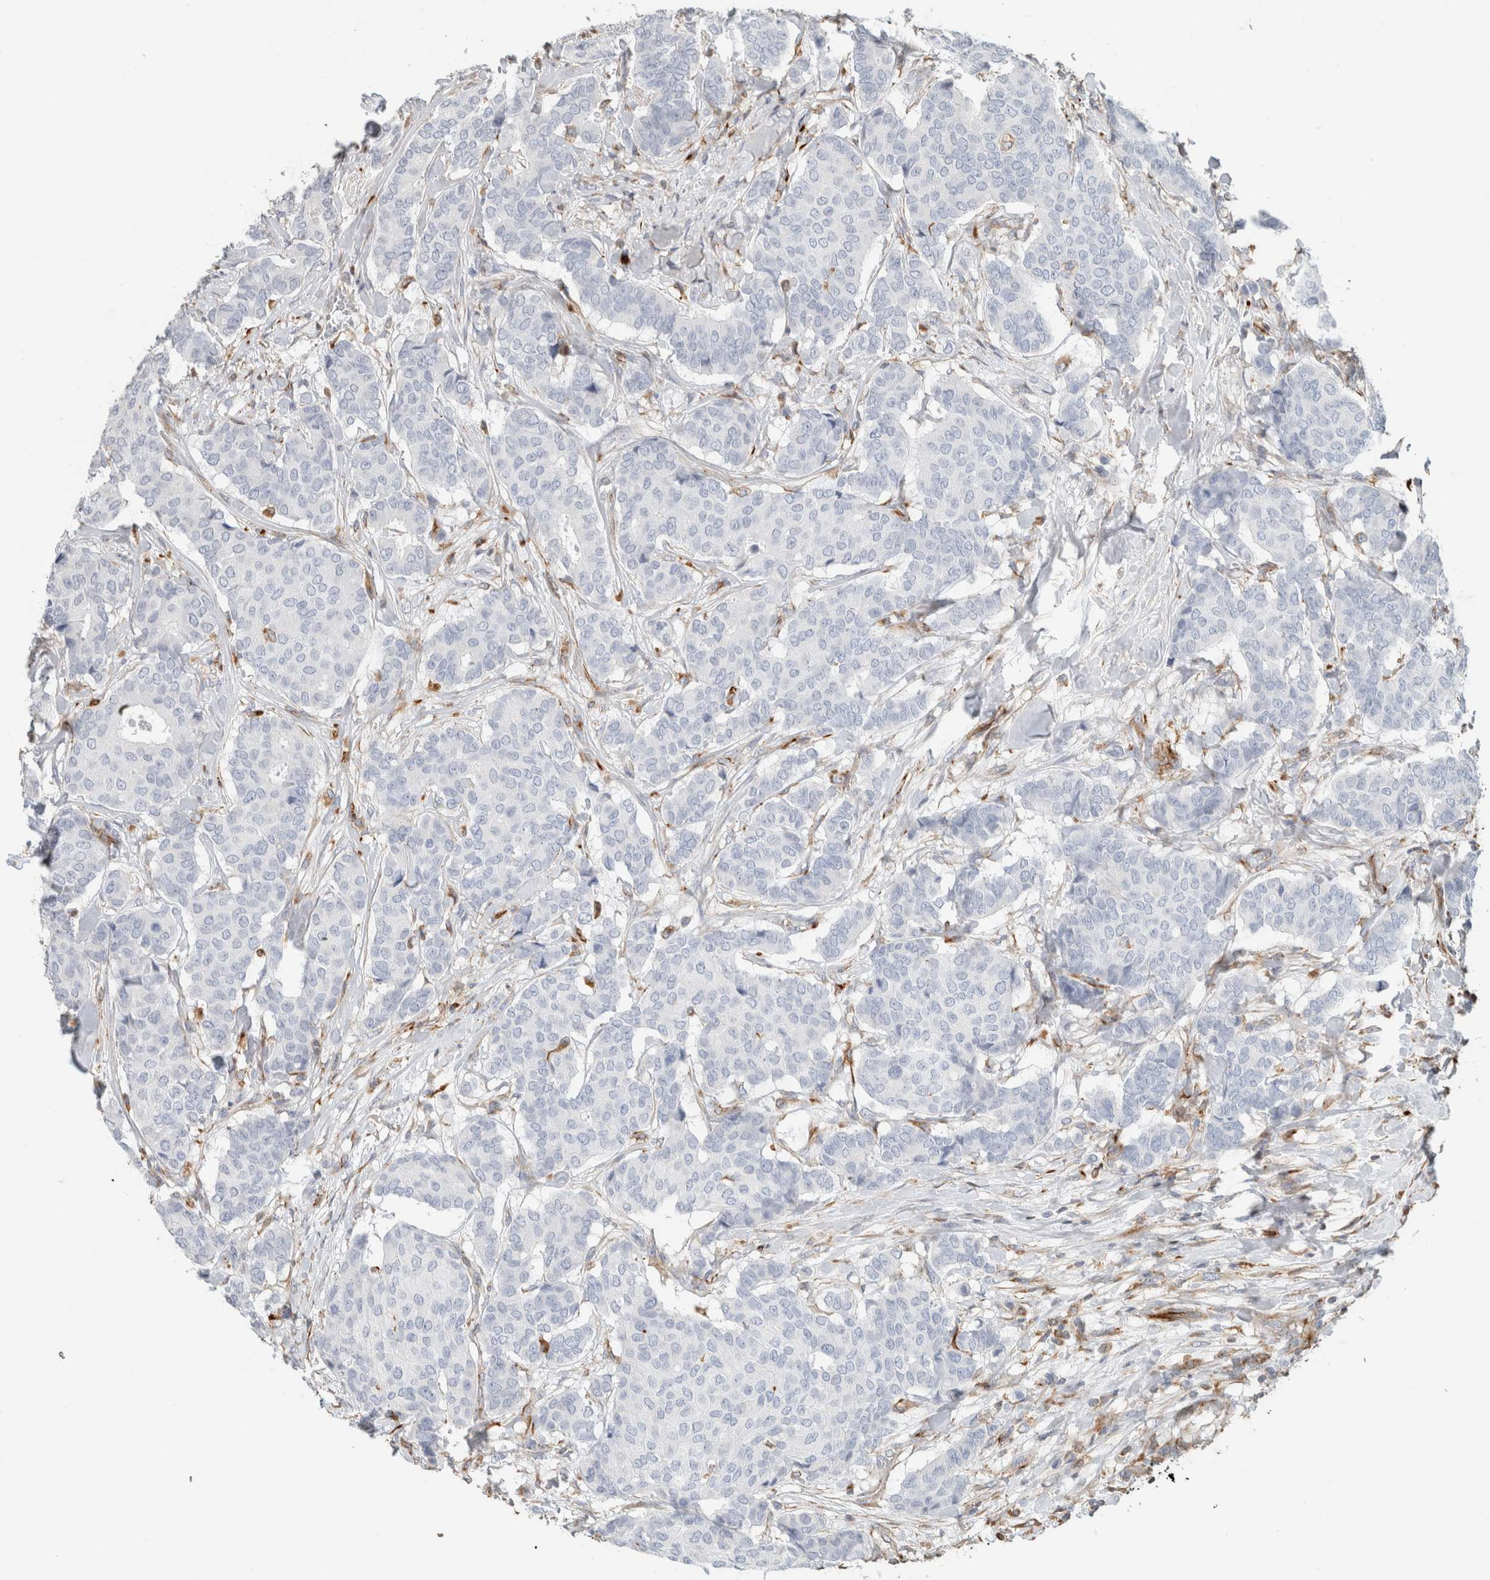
{"staining": {"intensity": "negative", "quantity": "none", "location": "none"}, "tissue": "breast cancer", "cell_type": "Tumor cells", "image_type": "cancer", "snomed": [{"axis": "morphology", "description": "Duct carcinoma"}, {"axis": "topography", "description": "Breast"}], "caption": "Human intraductal carcinoma (breast) stained for a protein using IHC reveals no staining in tumor cells.", "gene": "LY86", "patient": {"sex": "female", "age": 75}}